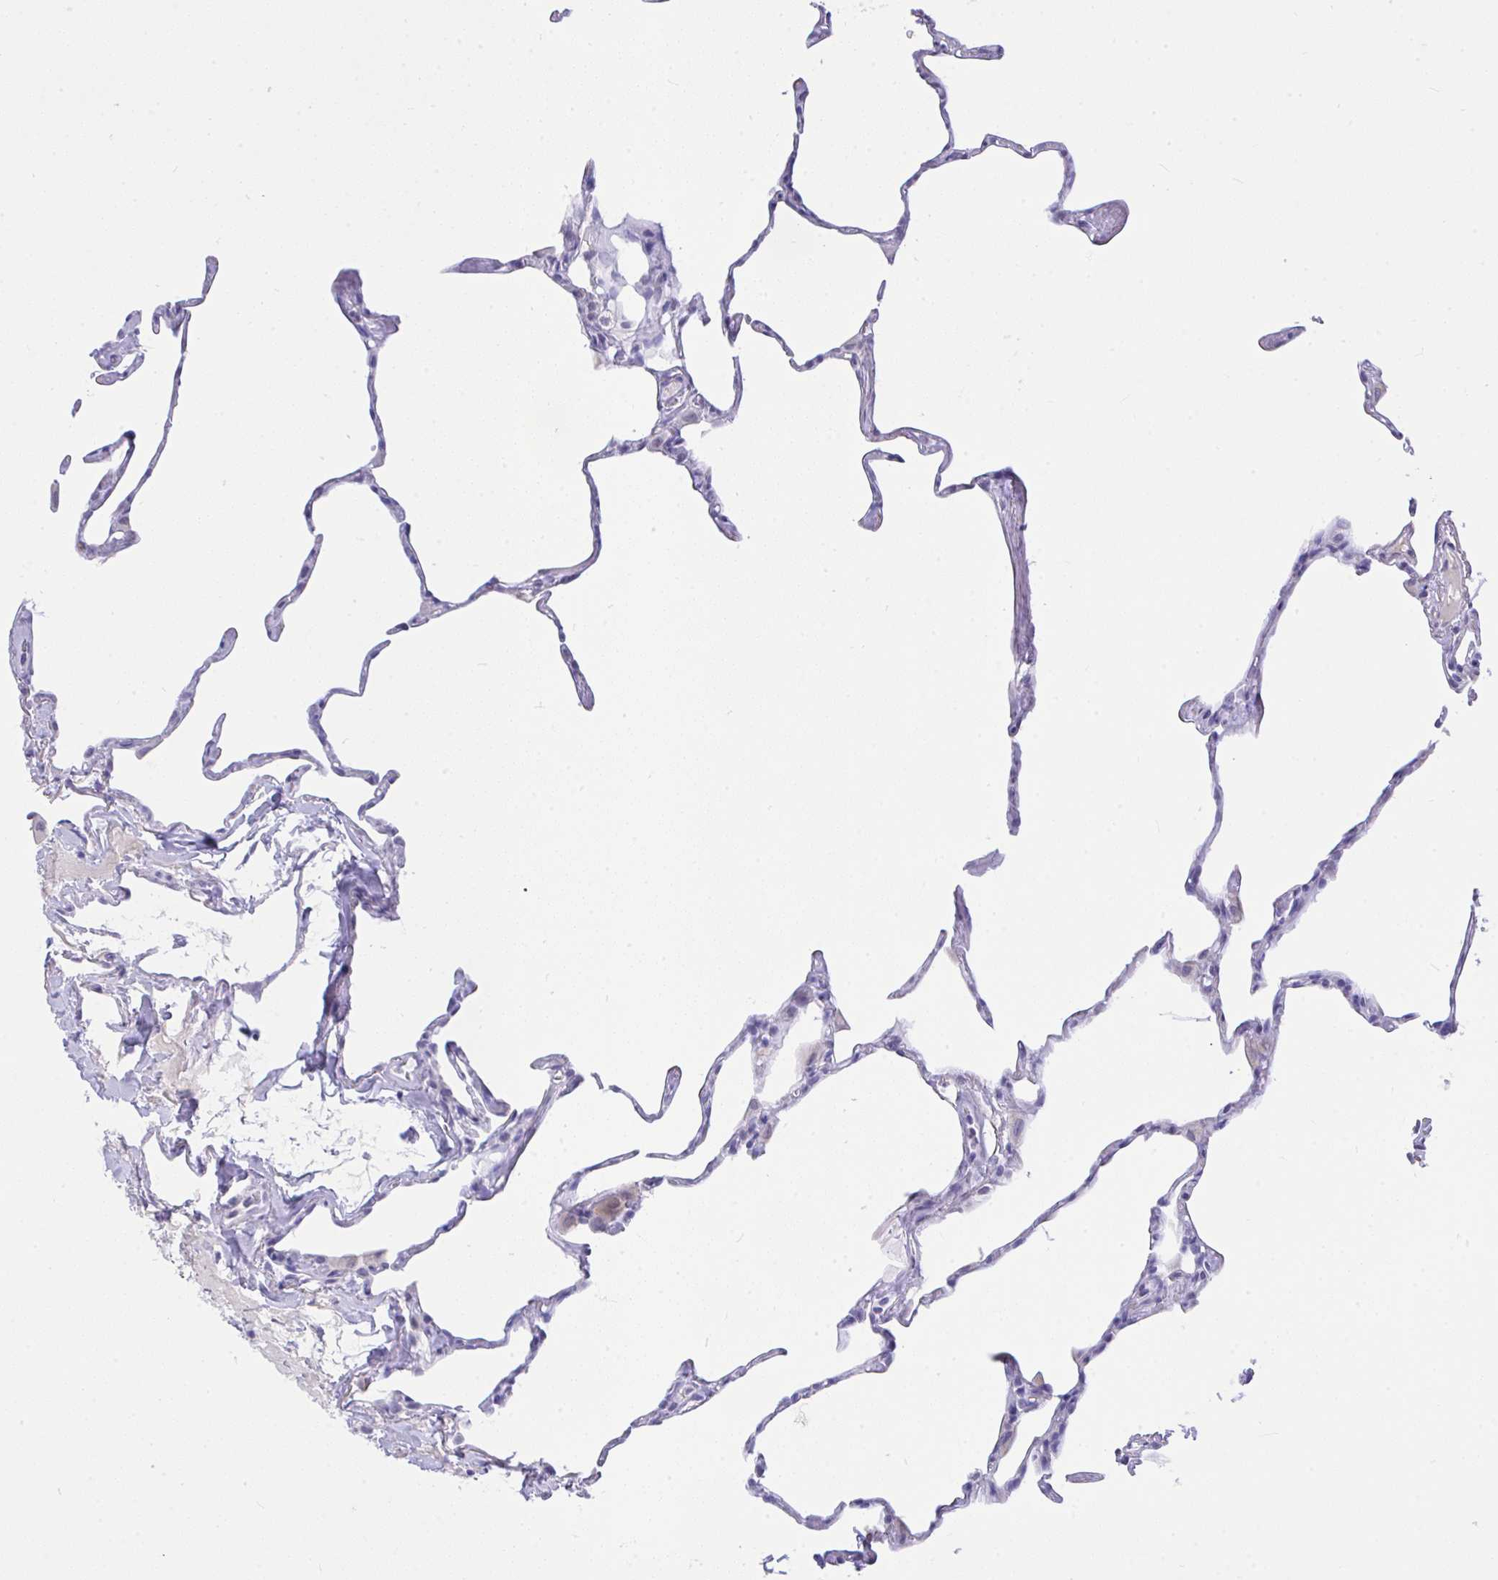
{"staining": {"intensity": "negative", "quantity": "none", "location": "none"}, "tissue": "lung", "cell_type": "Alveolar cells", "image_type": "normal", "snomed": [{"axis": "morphology", "description": "Normal tissue, NOS"}, {"axis": "topography", "description": "Lung"}], "caption": "A histopathology image of lung stained for a protein displays no brown staining in alveolar cells. (DAB (3,3'-diaminobenzidine) IHC, high magnification).", "gene": "MS4A12", "patient": {"sex": "male", "age": 65}}